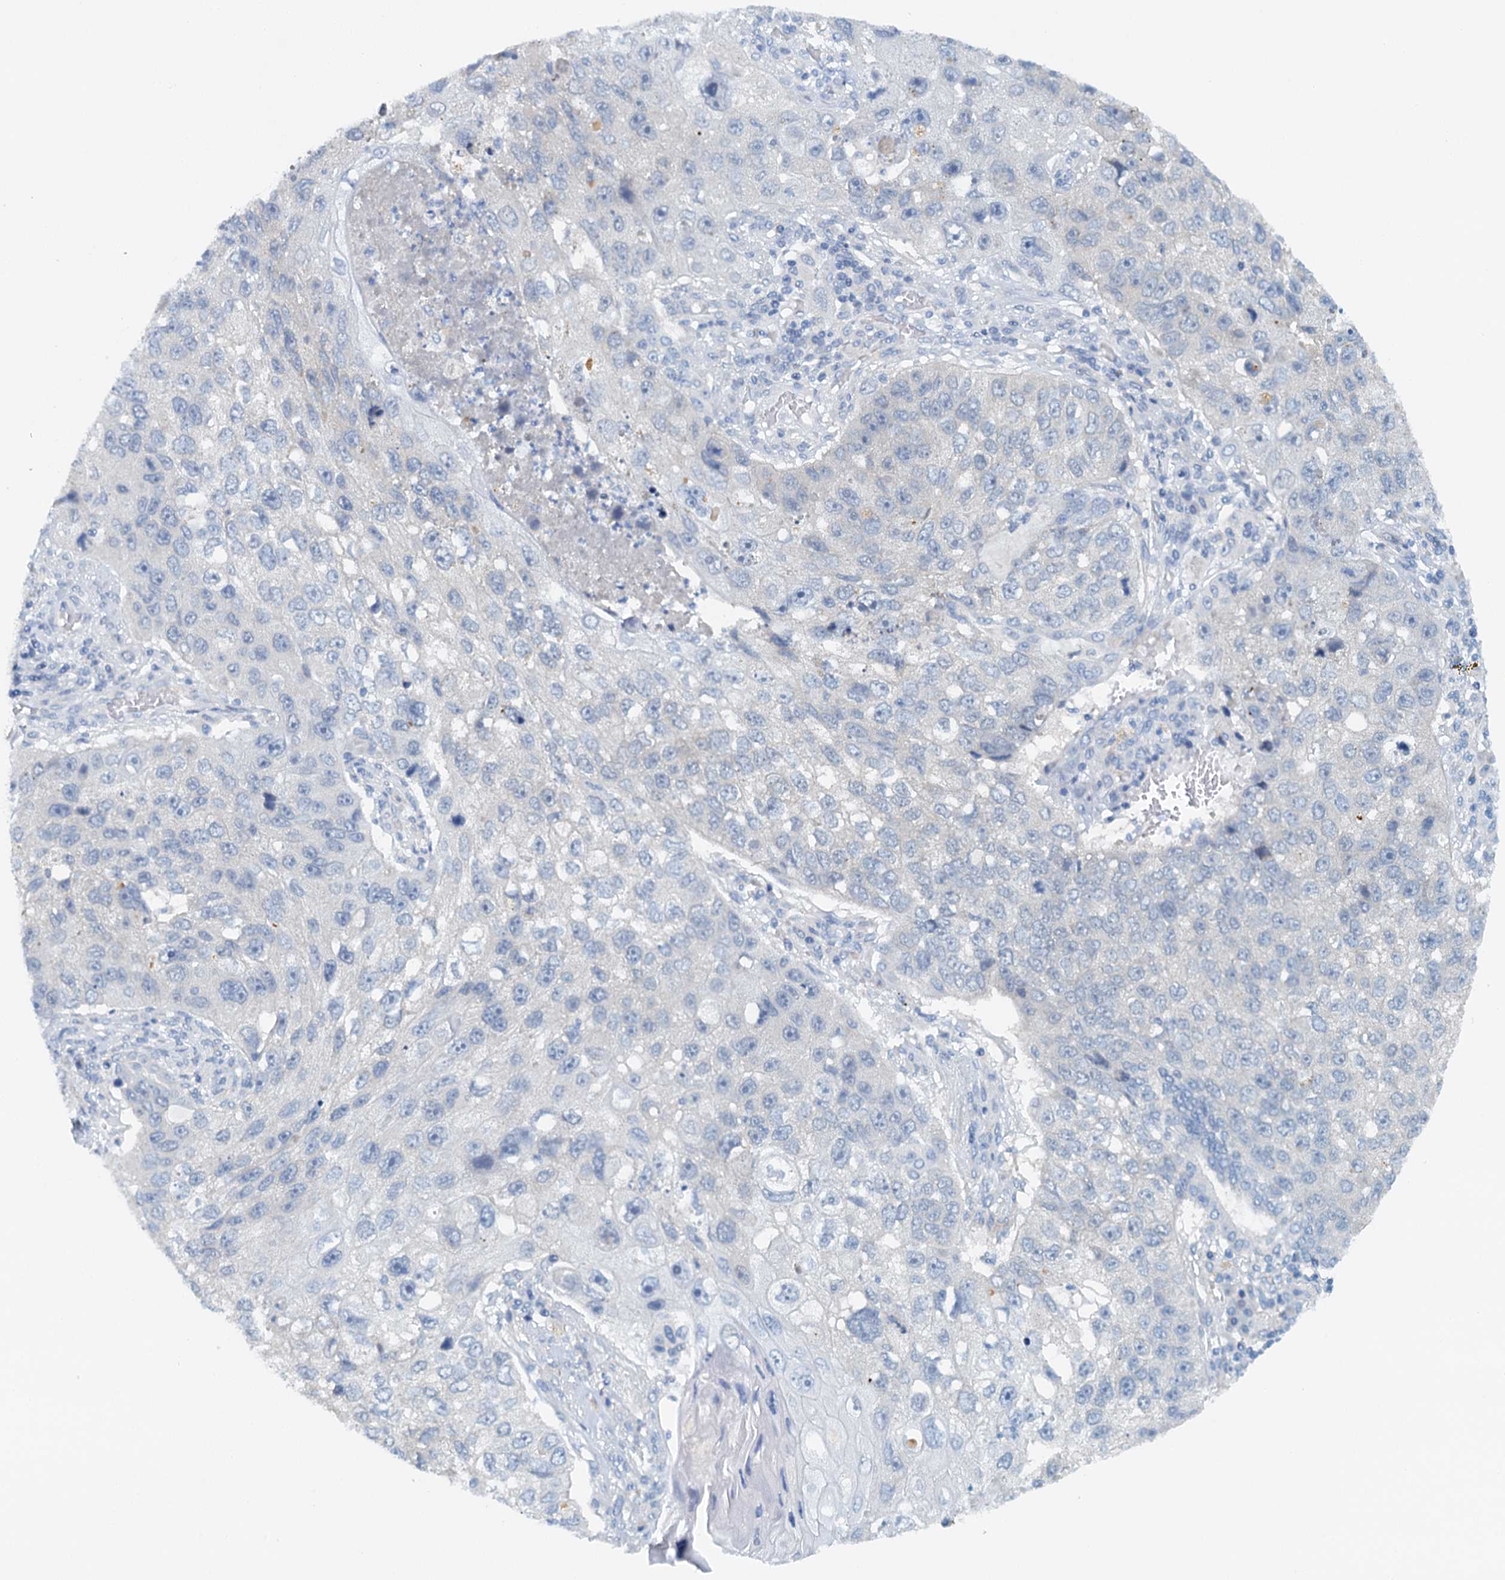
{"staining": {"intensity": "negative", "quantity": "none", "location": "none"}, "tissue": "lung cancer", "cell_type": "Tumor cells", "image_type": "cancer", "snomed": [{"axis": "morphology", "description": "Squamous cell carcinoma, NOS"}, {"axis": "topography", "description": "Lung"}], "caption": "Protein analysis of lung cancer reveals no significant positivity in tumor cells.", "gene": "DTD1", "patient": {"sex": "male", "age": 61}}